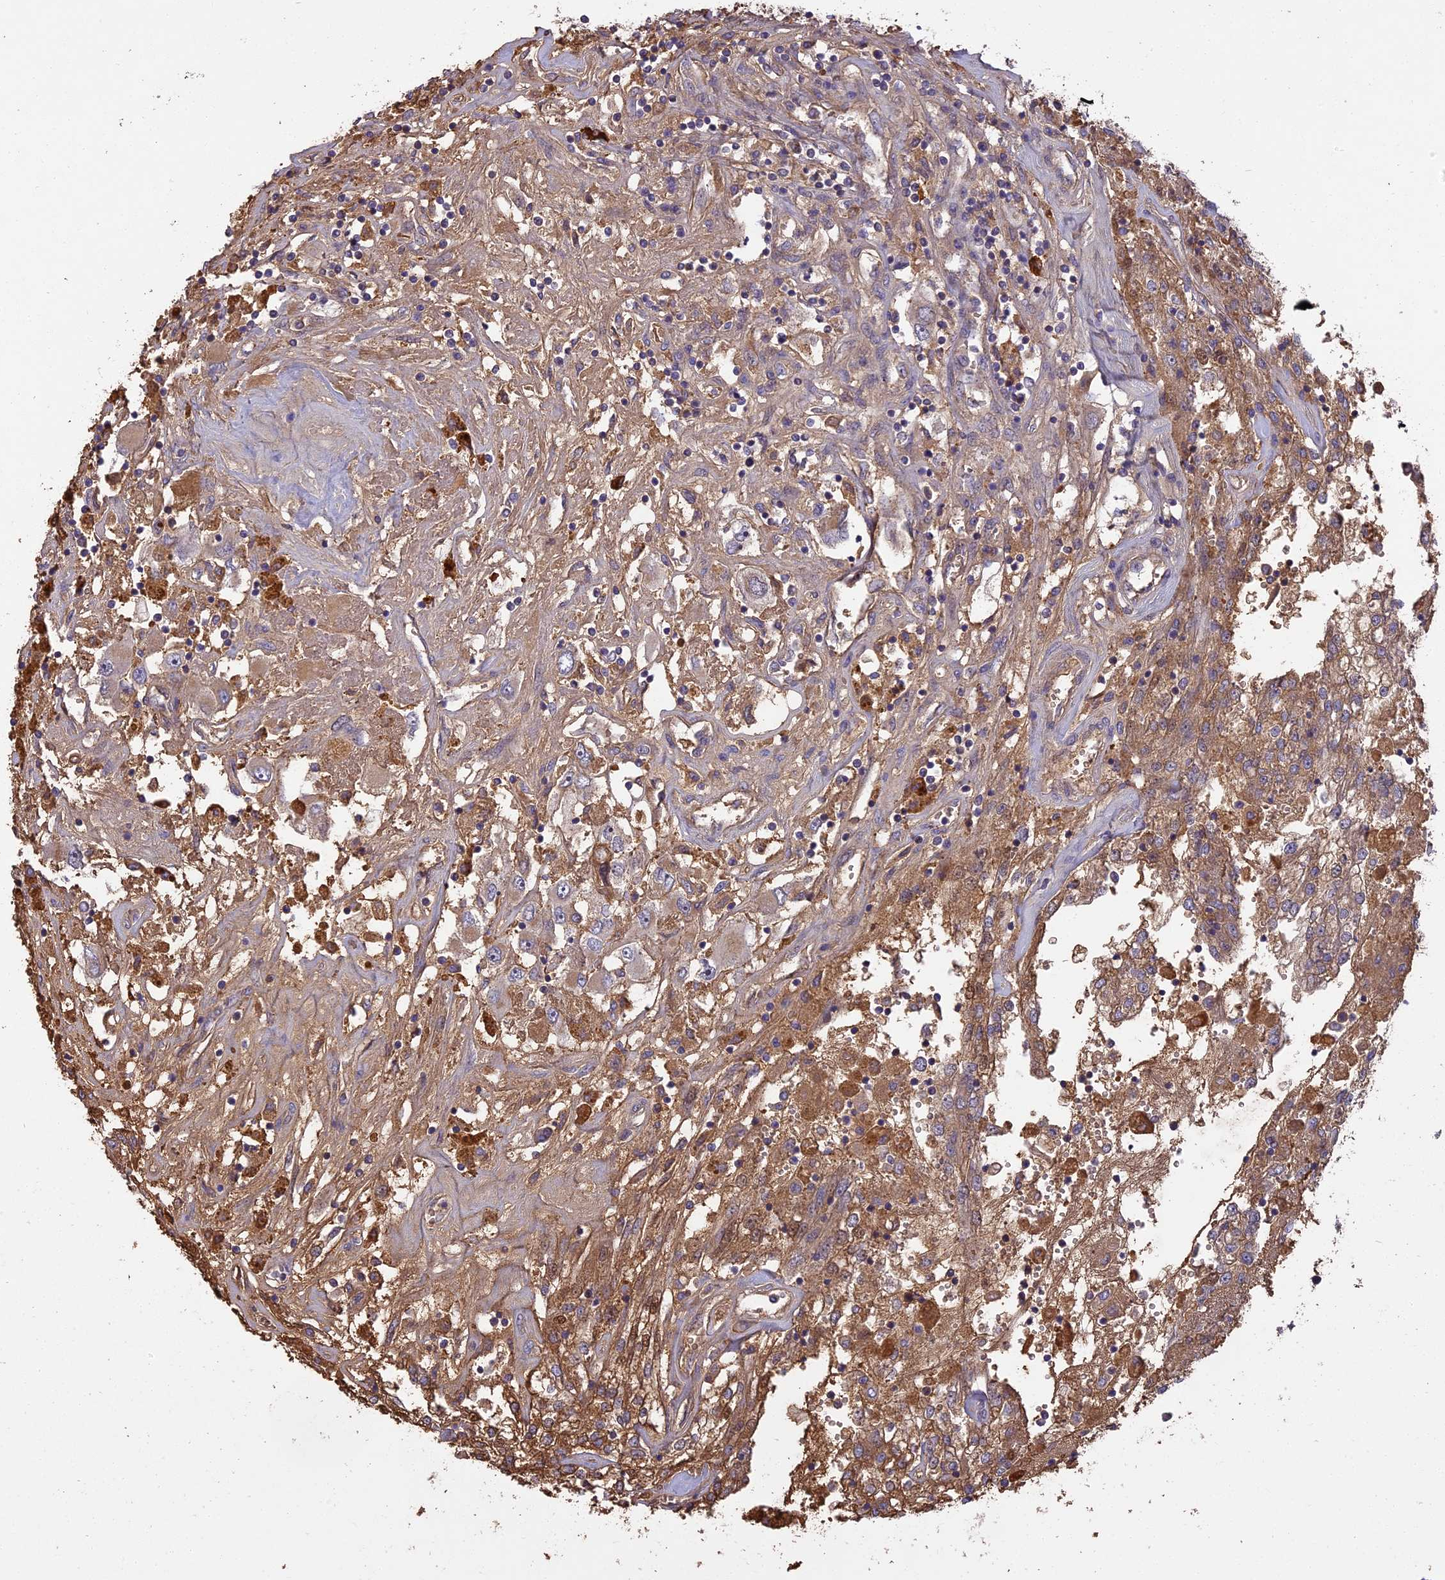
{"staining": {"intensity": "moderate", "quantity": ">75%", "location": "cytoplasmic/membranous"}, "tissue": "renal cancer", "cell_type": "Tumor cells", "image_type": "cancer", "snomed": [{"axis": "morphology", "description": "Adenocarcinoma, NOS"}, {"axis": "topography", "description": "Kidney"}], "caption": "IHC (DAB (3,3'-diaminobenzidine)) staining of human renal cancer shows moderate cytoplasmic/membranous protein positivity in approximately >75% of tumor cells.", "gene": "ERMAP", "patient": {"sex": "female", "age": 52}}